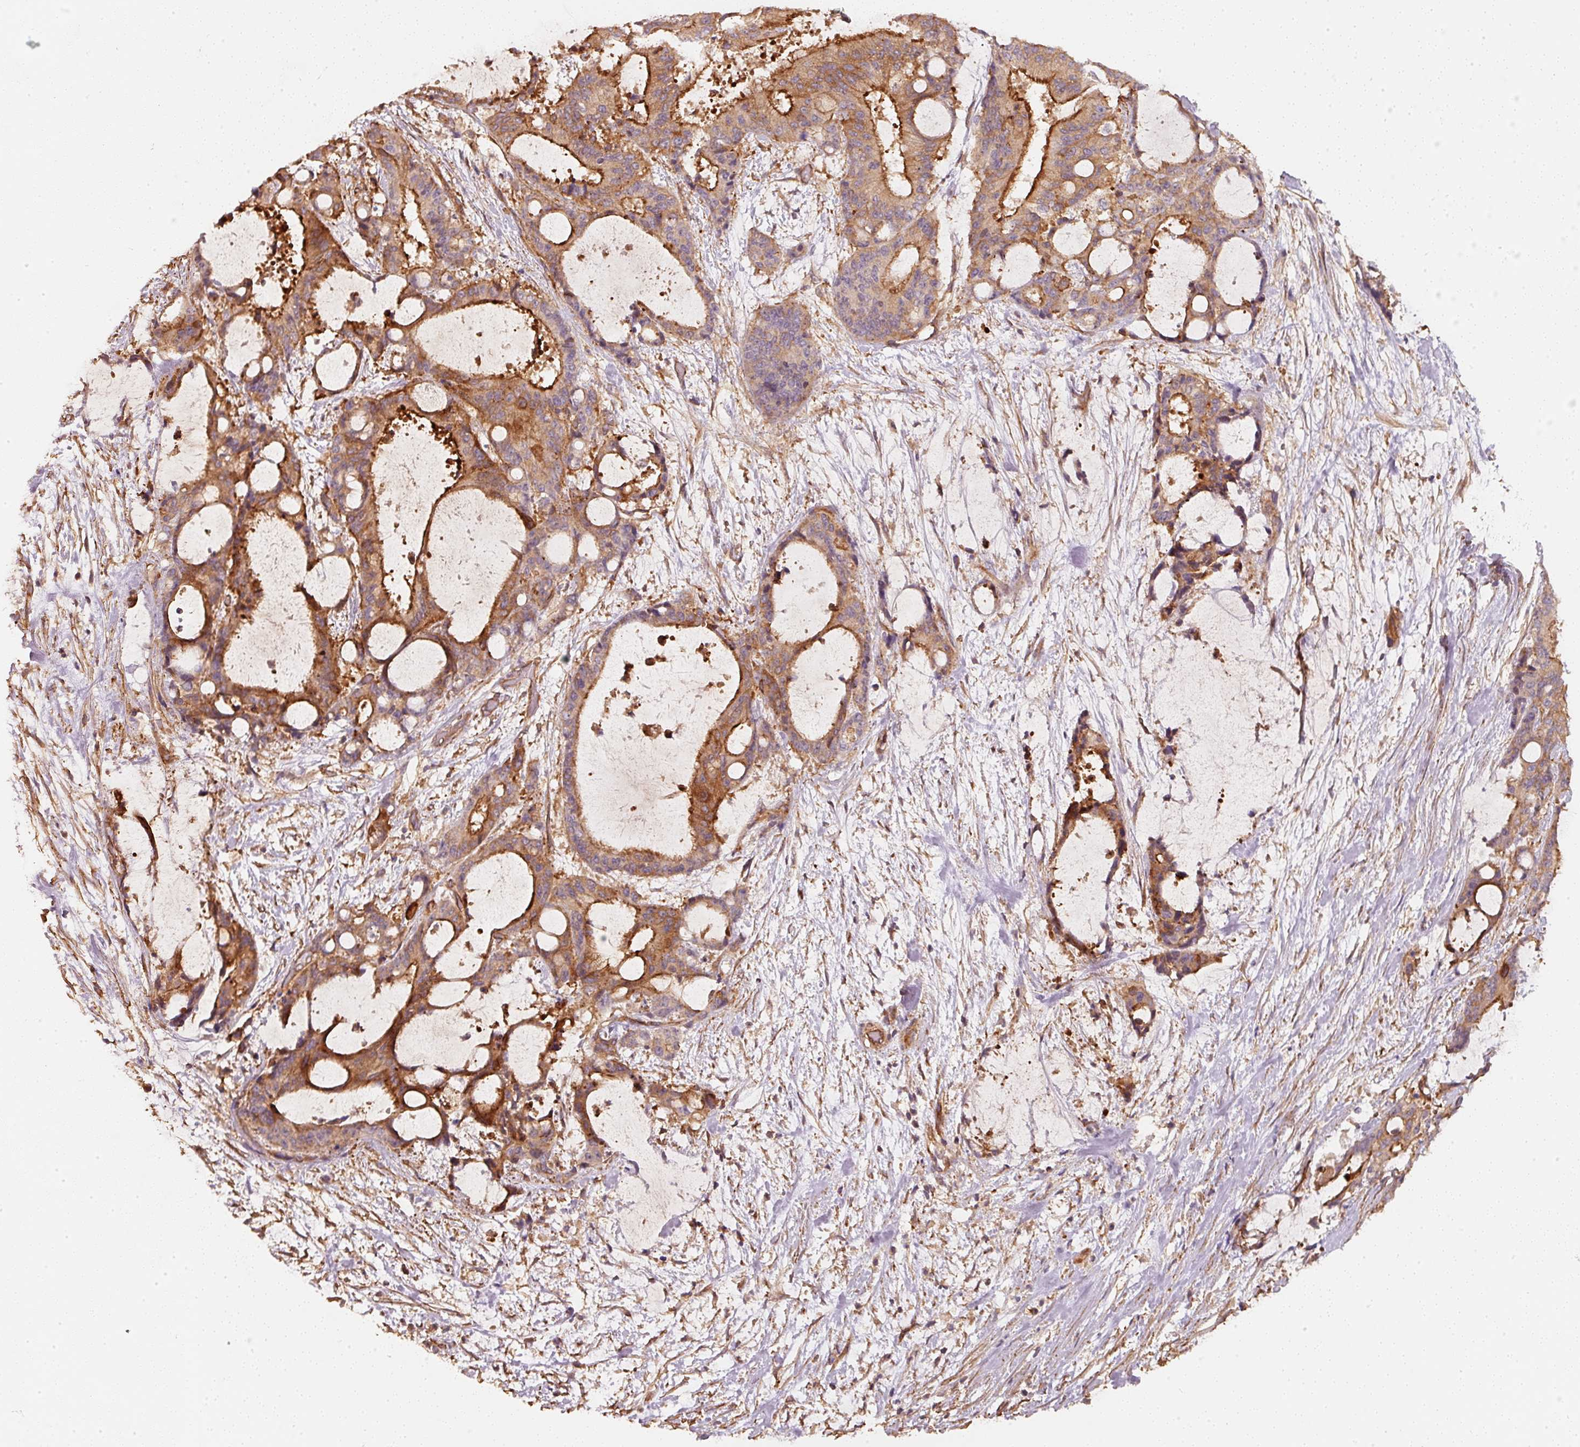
{"staining": {"intensity": "moderate", "quantity": ">75%", "location": "cytoplasmic/membranous"}, "tissue": "liver cancer", "cell_type": "Tumor cells", "image_type": "cancer", "snomed": [{"axis": "morphology", "description": "Normal tissue, NOS"}, {"axis": "morphology", "description": "Cholangiocarcinoma"}, {"axis": "topography", "description": "Liver"}, {"axis": "topography", "description": "Peripheral nerve tissue"}], "caption": "Liver cholangiocarcinoma stained for a protein exhibits moderate cytoplasmic/membranous positivity in tumor cells.", "gene": "CEP95", "patient": {"sex": "female", "age": 73}}